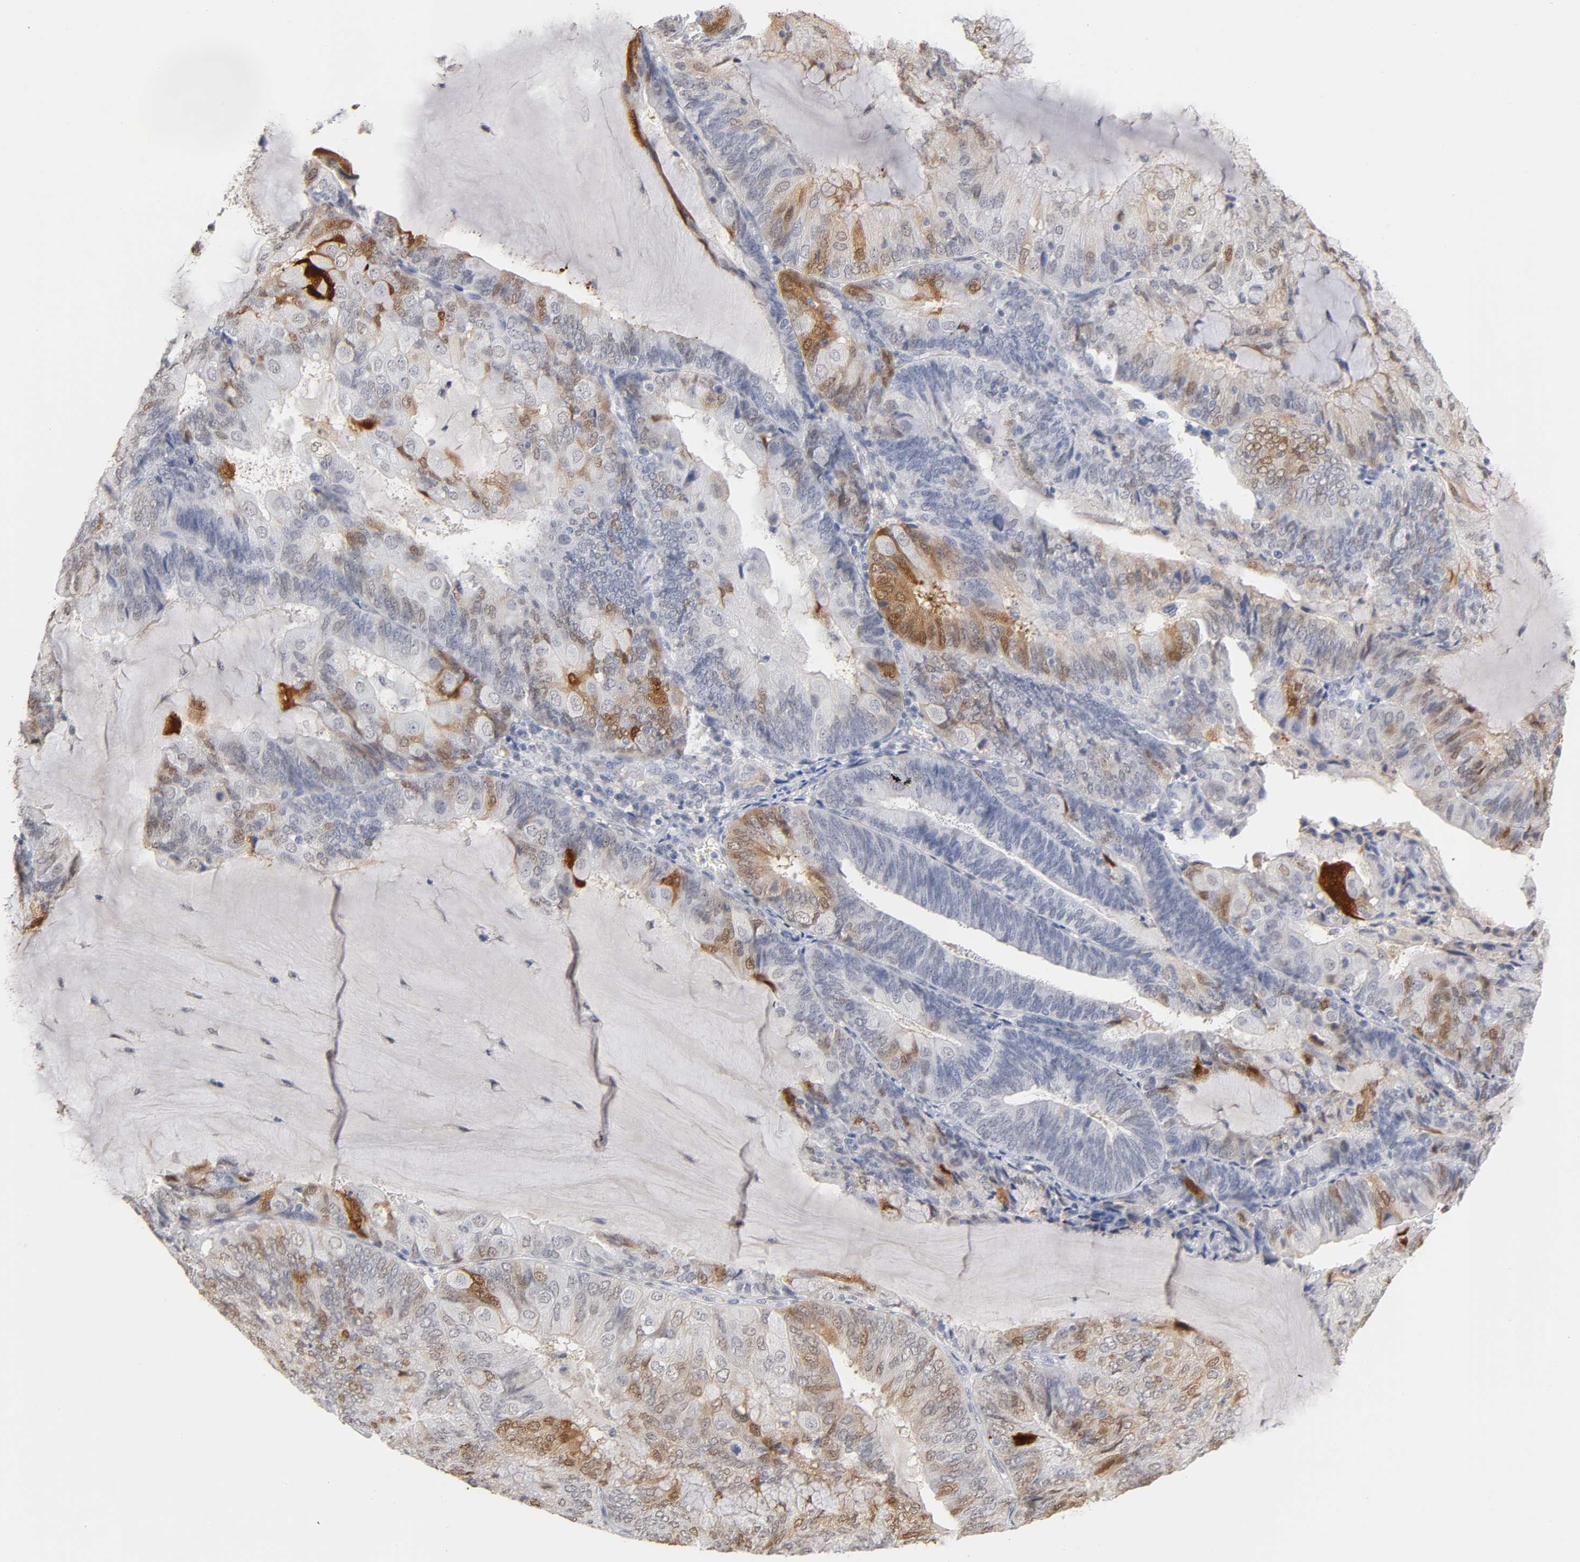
{"staining": {"intensity": "moderate", "quantity": "<25%", "location": "cytoplasmic/membranous,nuclear"}, "tissue": "endometrial cancer", "cell_type": "Tumor cells", "image_type": "cancer", "snomed": [{"axis": "morphology", "description": "Adenocarcinoma, NOS"}, {"axis": "topography", "description": "Endometrium"}], "caption": "Immunohistochemical staining of human endometrial cancer (adenocarcinoma) displays low levels of moderate cytoplasmic/membranous and nuclear staining in approximately <25% of tumor cells.", "gene": "CRABP2", "patient": {"sex": "female", "age": 81}}